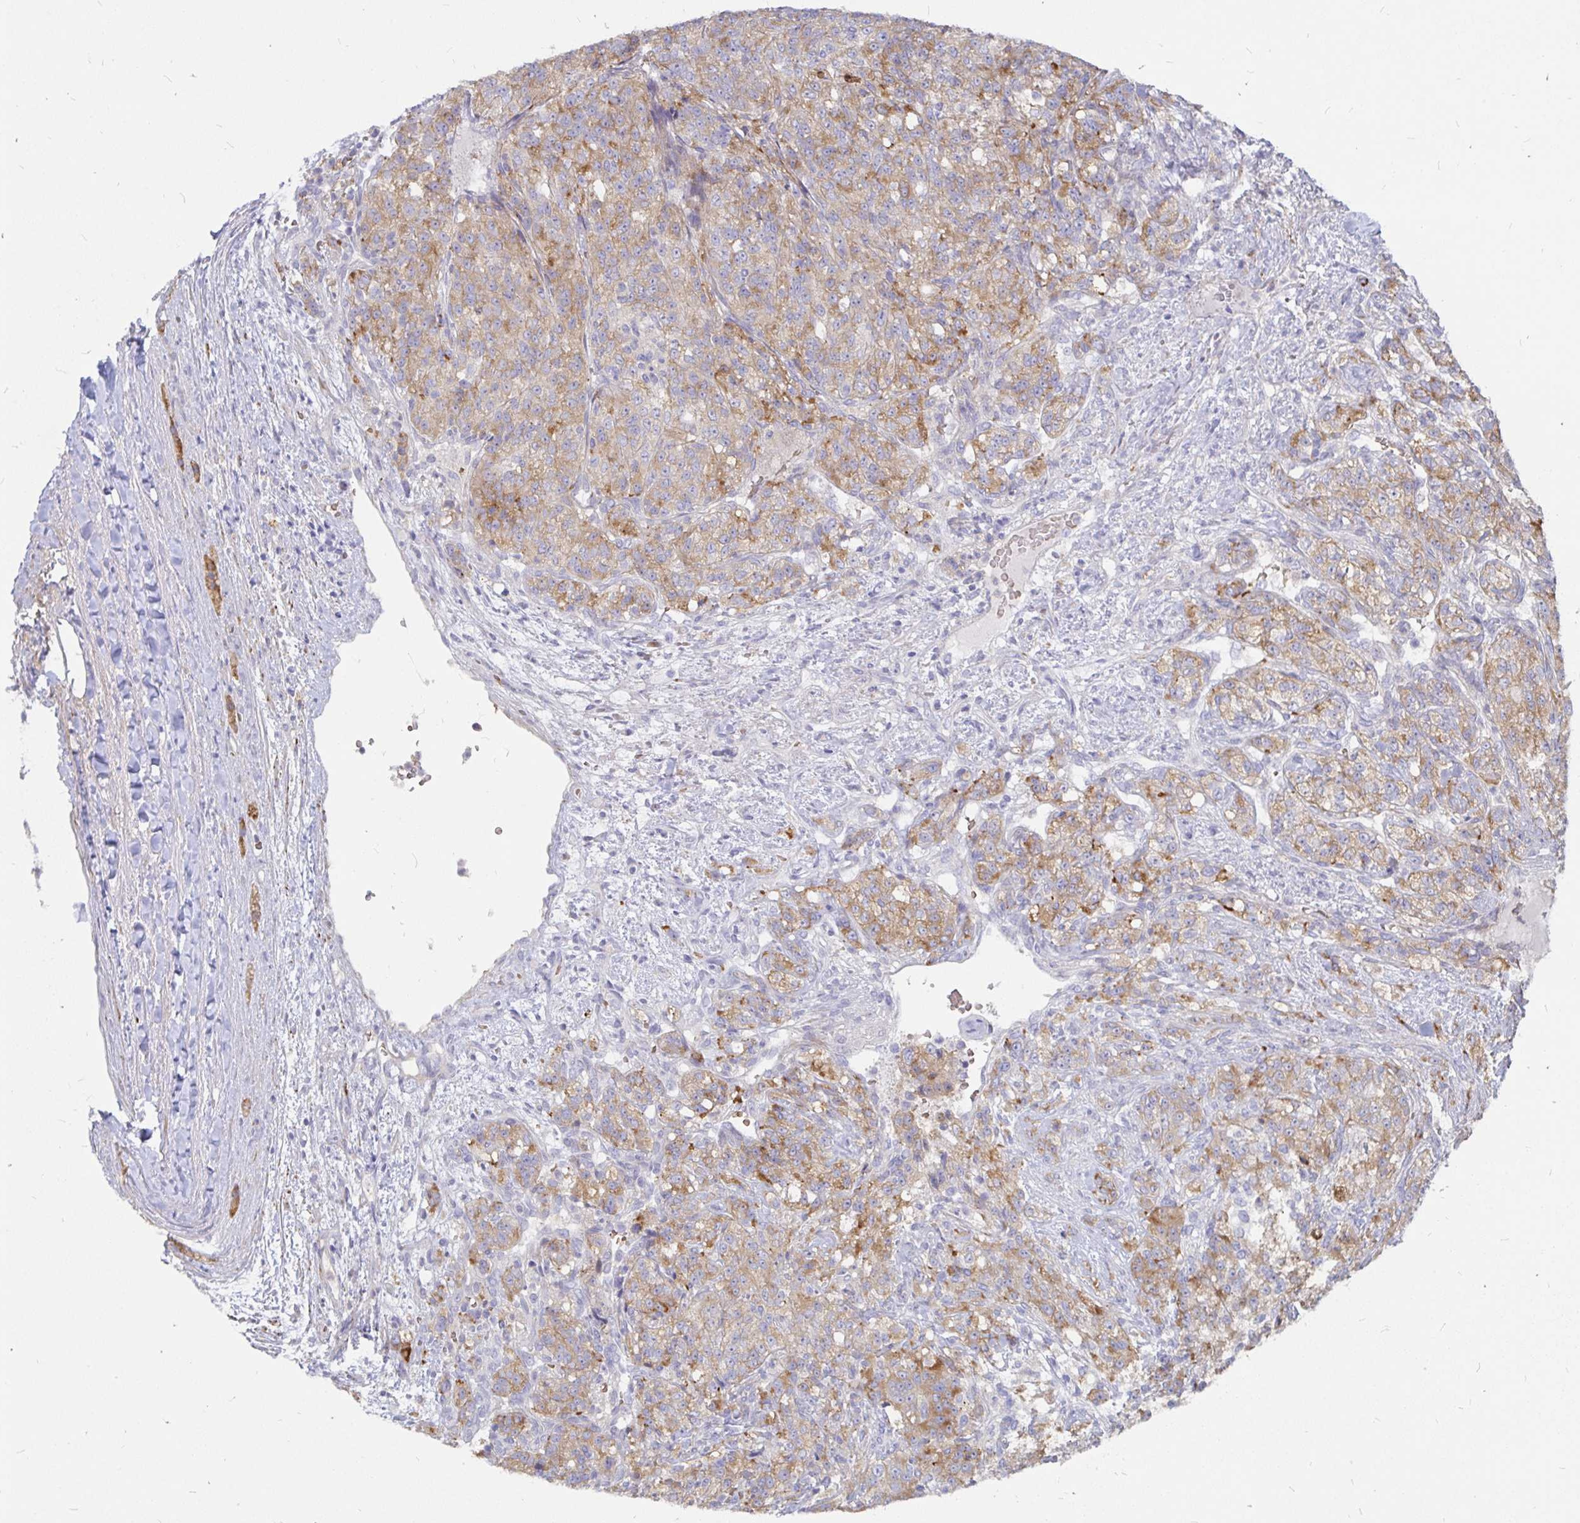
{"staining": {"intensity": "moderate", "quantity": "25%-75%", "location": "cytoplasmic/membranous"}, "tissue": "renal cancer", "cell_type": "Tumor cells", "image_type": "cancer", "snomed": [{"axis": "morphology", "description": "Adenocarcinoma, NOS"}, {"axis": "topography", "description": "Kidney"}], "caption": "This micrograph displays immunohistochemistry (IHC) staining of human renal adenocarcinoma, with medium moderate cytoplasmic/membranous expression in approximately 25%-75% of tumor cells.", "gene": "KCTD19", "patient": {"sex": "female", "age": 63}}